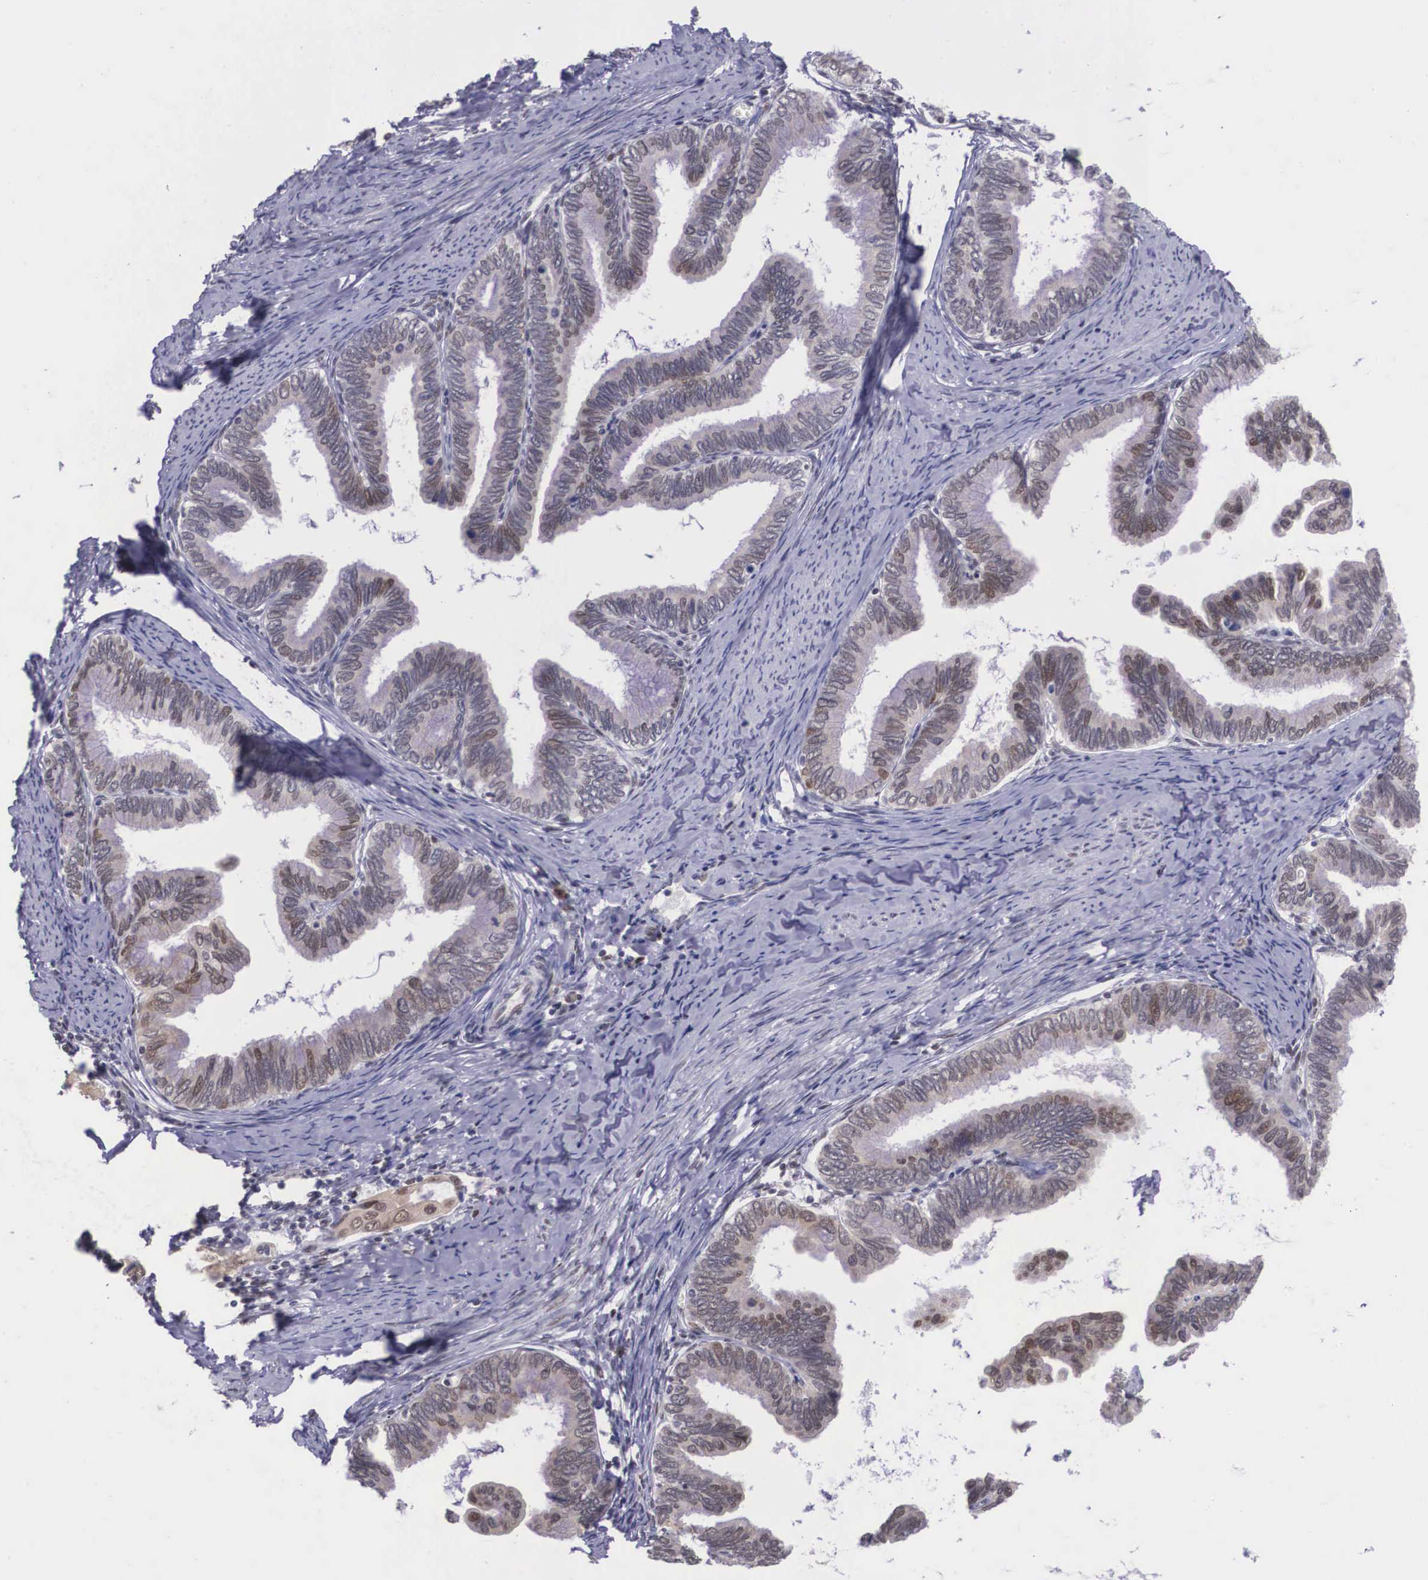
{"staining": {"intensity": "weak", "quantity": "<25%", "location": "cytoplasmic/membranous"}, "tissue": "cervical cancer", "cell_type": "Tumor cells", "image_type": "cancer", "snomed": [{"axis": "morphology", "description": "Adenocarcinoma, NOS"}, {"axis": "topography", "description": "Cervix"}], "caption": "Tumor cells are negative for protein expression in human cervical cancer.", "gene": "SLC25A21", "patient": {"sex": "female", "age": 49}}